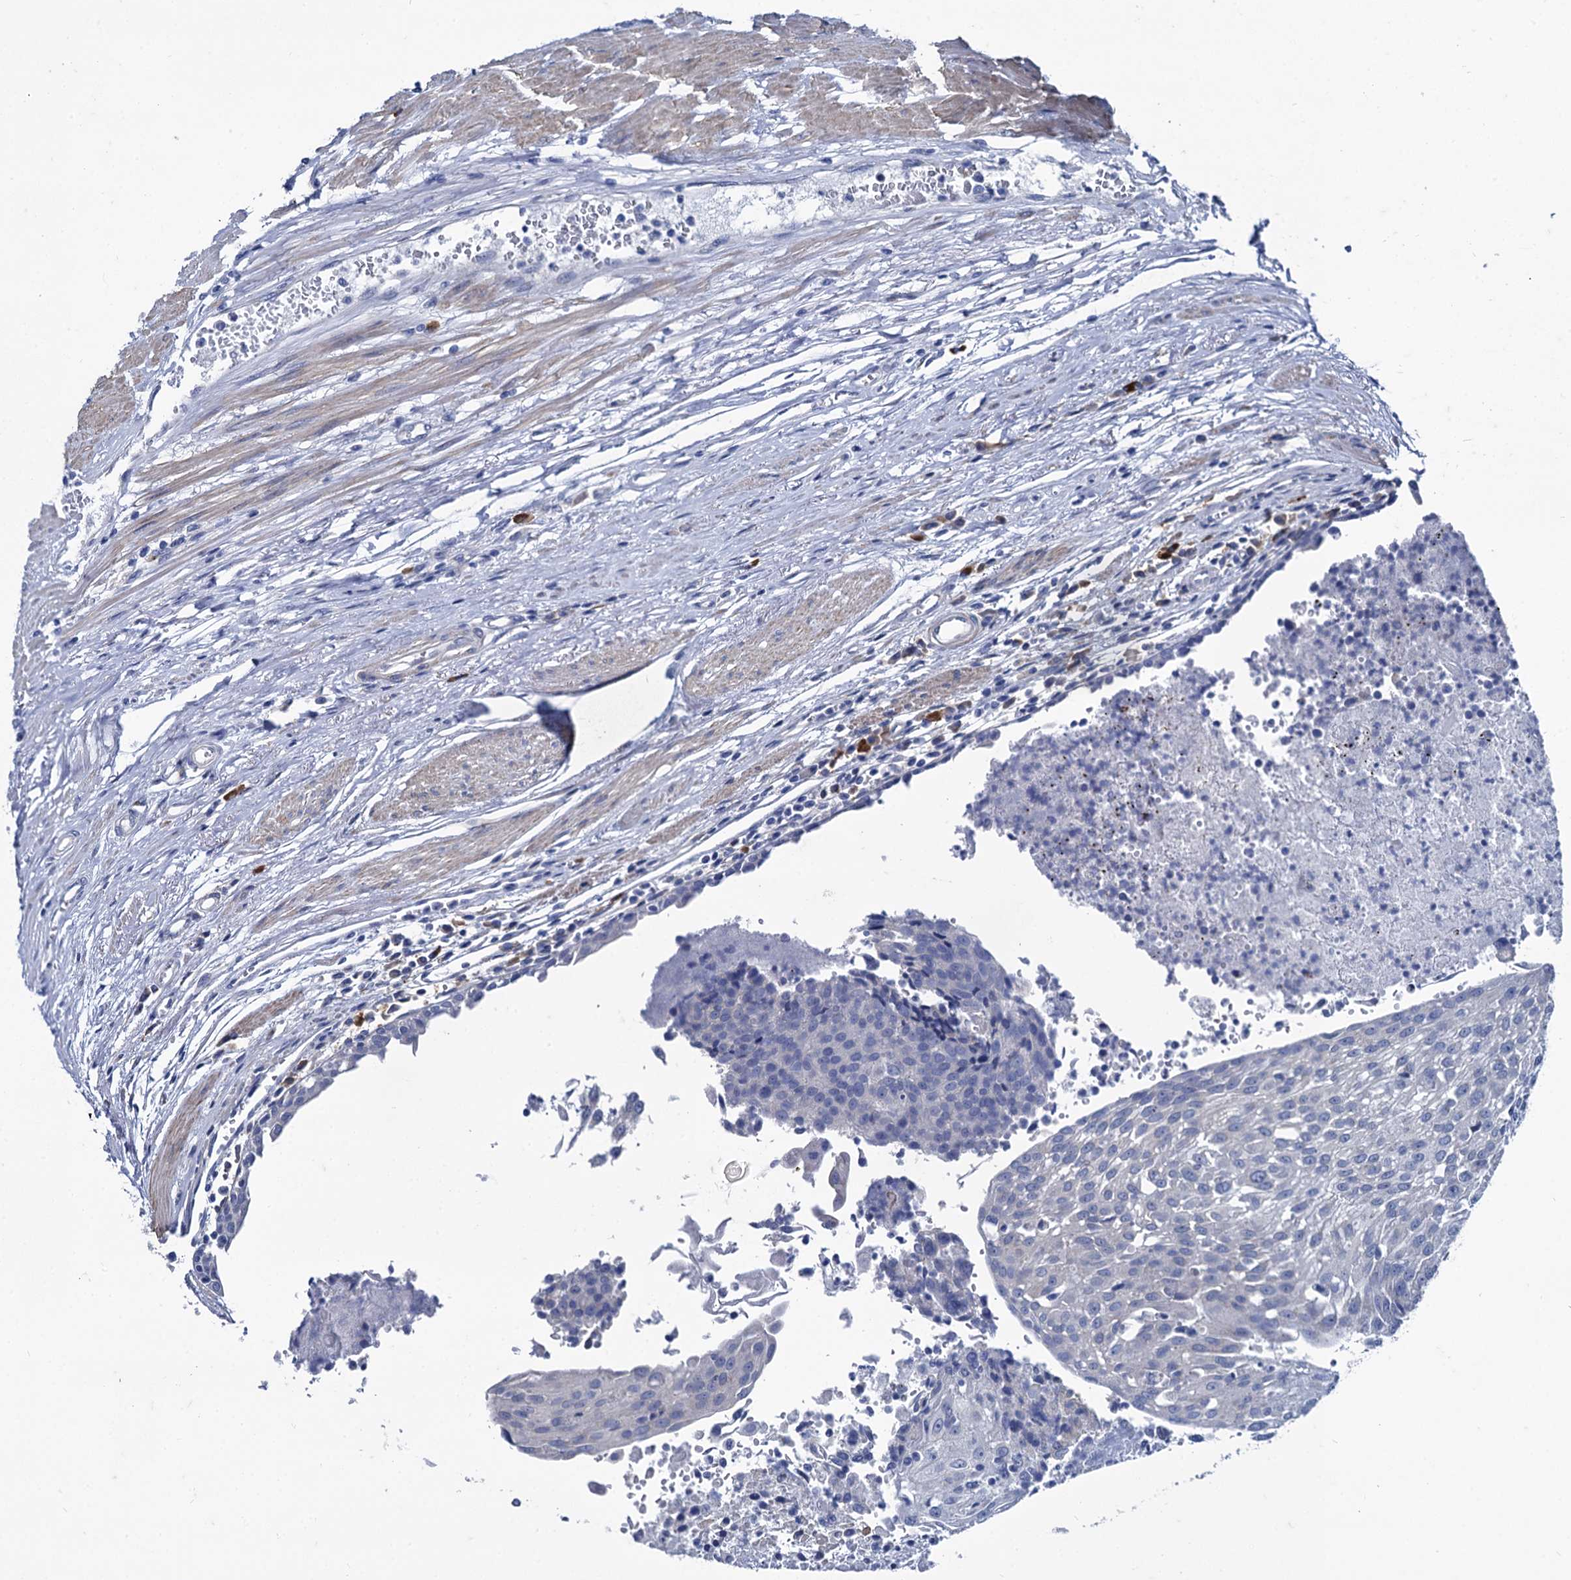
{"staining": {"intensity": "negative", "quantity": "none", "location": "none"}, "tissue": "urothelial cancer", "cell_type": "Tumor cells", "image_type": "cancer", "snomed": [{"axis": "morphology", "description": "Urothelial carcinoma, High grade"}, {"axis": "topography", "description": "Urinary bladder"}], "caption": "Immunohistochemistry photomicrograph of human urothelial cancer stained for a protein (brown), which reveals no positivity in tumor cells.", "gene": "FOXR2", "patient": {"sex": "female", "age": 85}}